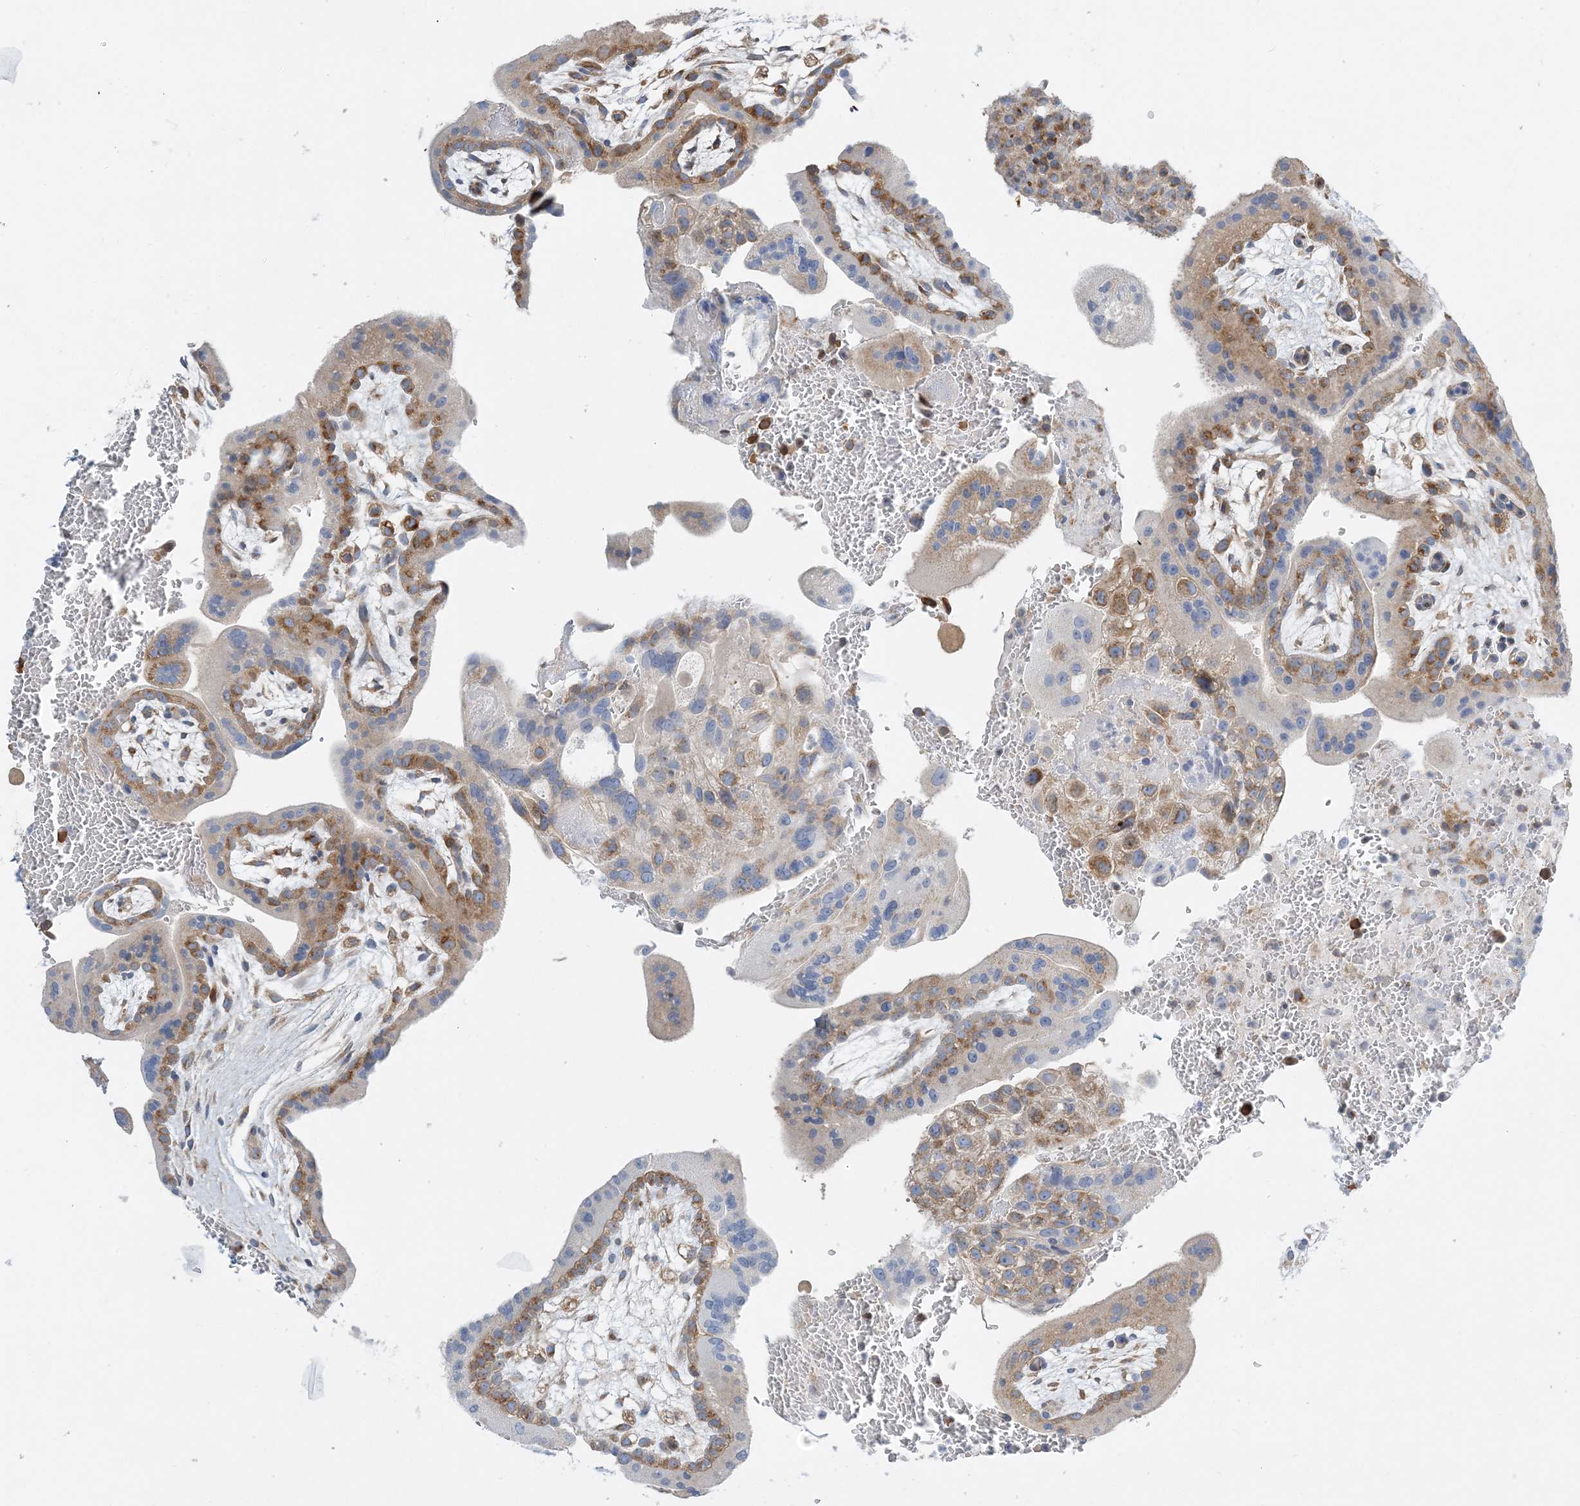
{"staining": {"intensity": "moderate", "quantity": ">75%", "location": "cytoplasmic/membranous"}, "tissue": "placenta", "cell_type": "Decidual cells", "image_type": "normal", "snomed": [{"axis": "morphology", "description": "Normal tissue, NOS"}, {"axis": "topography", "description": "Placenta"}], "caption": "Protein staining of unremarkable placenta reveals moderate cytoplasmic/membranous positivity in about >75% of decidual cells. The protein of interest is shown in brown color, while the nuclei are stained blue.", "gene": "FAM114A2", "patient": {"sex": "female", "age": 35}}